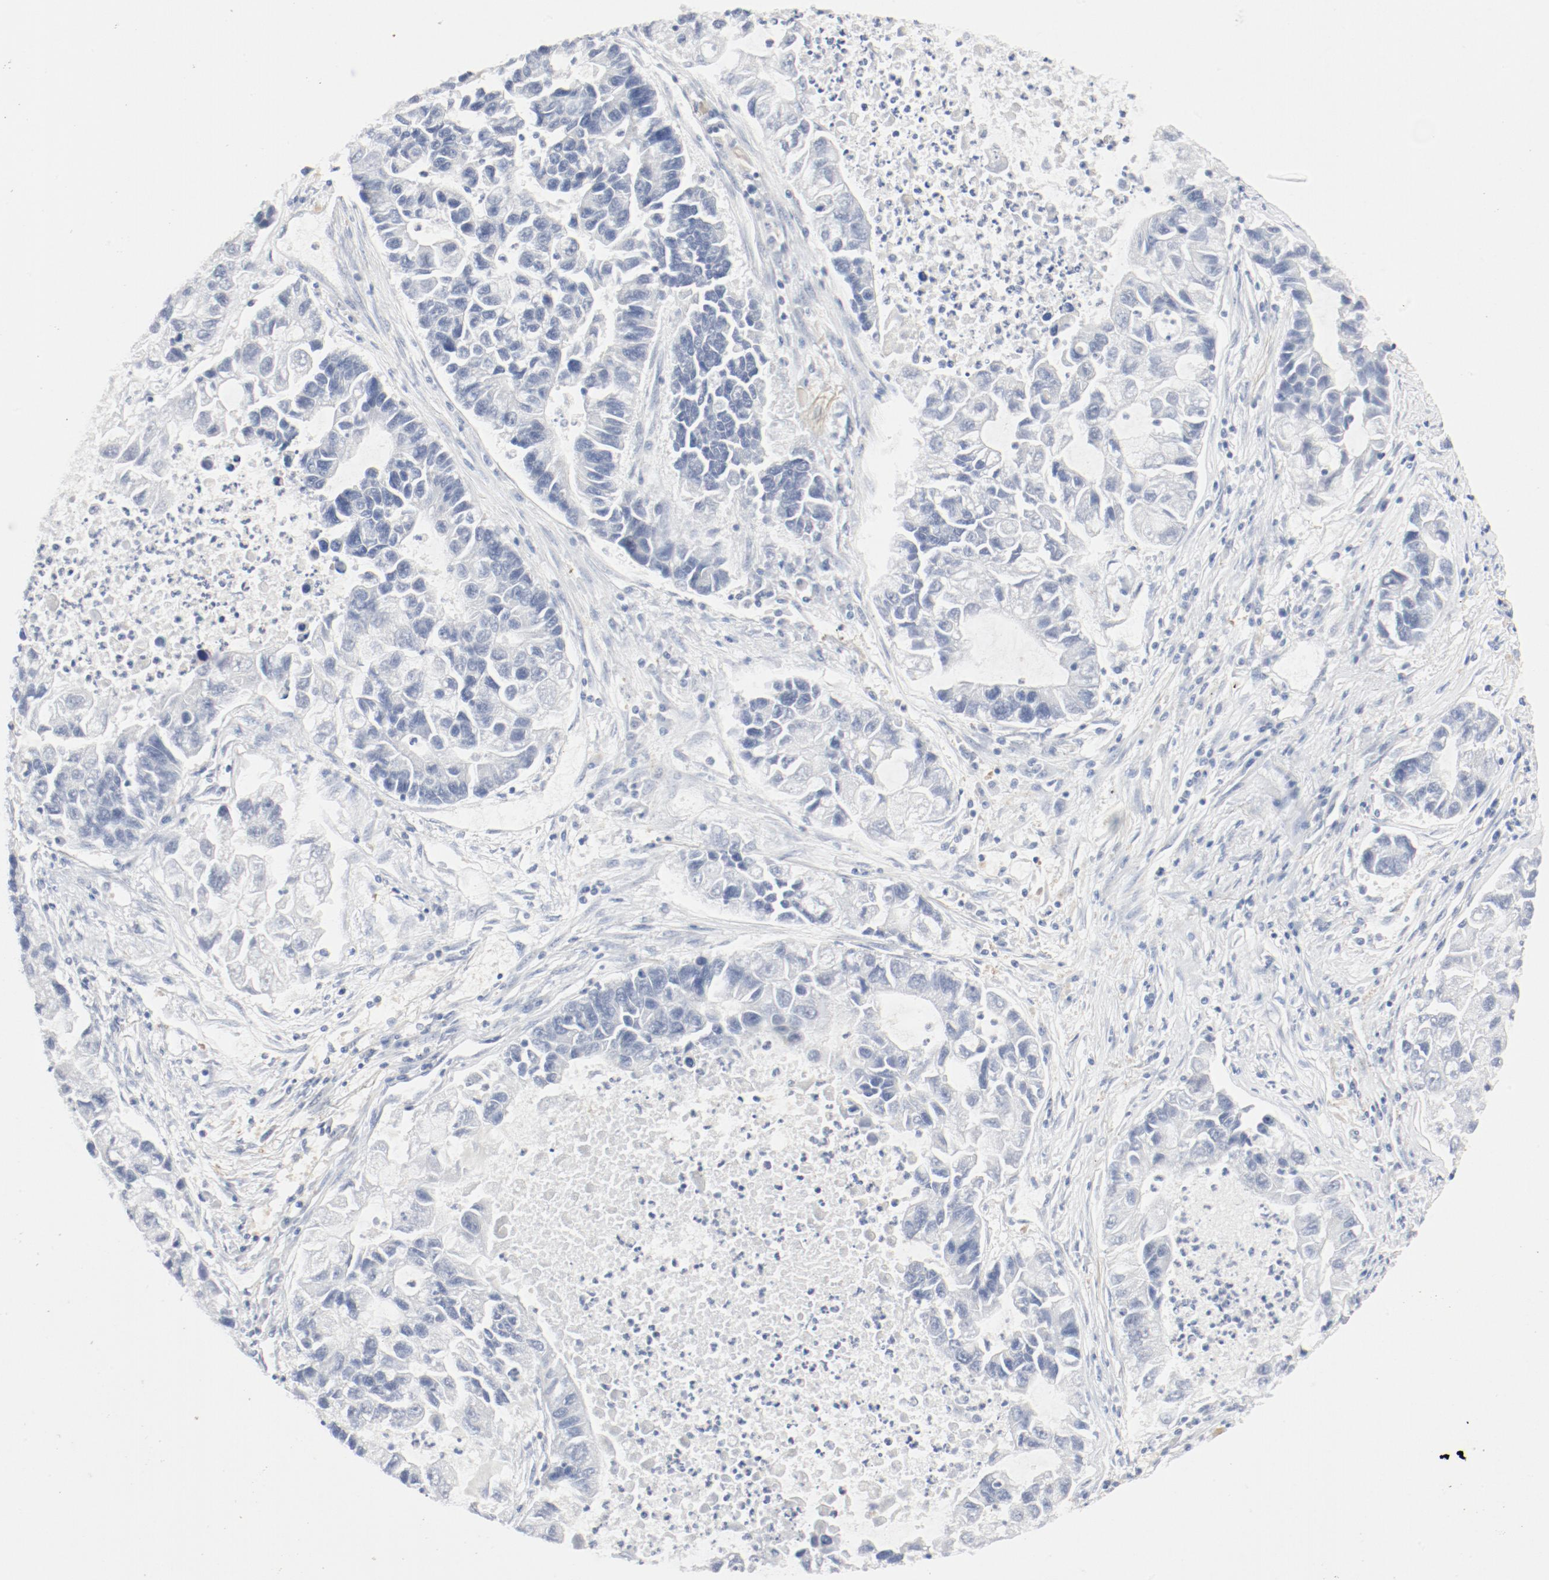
{"staining": {"intensity": "negative", "quantity": "none", "location": "none"}, "tissue": "lung cancer", "cell_type": "Tumor cells", "image_type": "cancer", "snomed": [{"axis": "morphology", "description": "Adenocarcinoma, NOS"}, {"axis": "topography", "description": "Lung"}], "caption": "IHC micrograph of neoplastic tissue: lung adenocarcinoma stained with DAB (3,3'-diaminobenzidine) displays no significant protein expression in tumor cells.", "gene": "PGM1", "patient": {"sex": "female", "age": 51}}